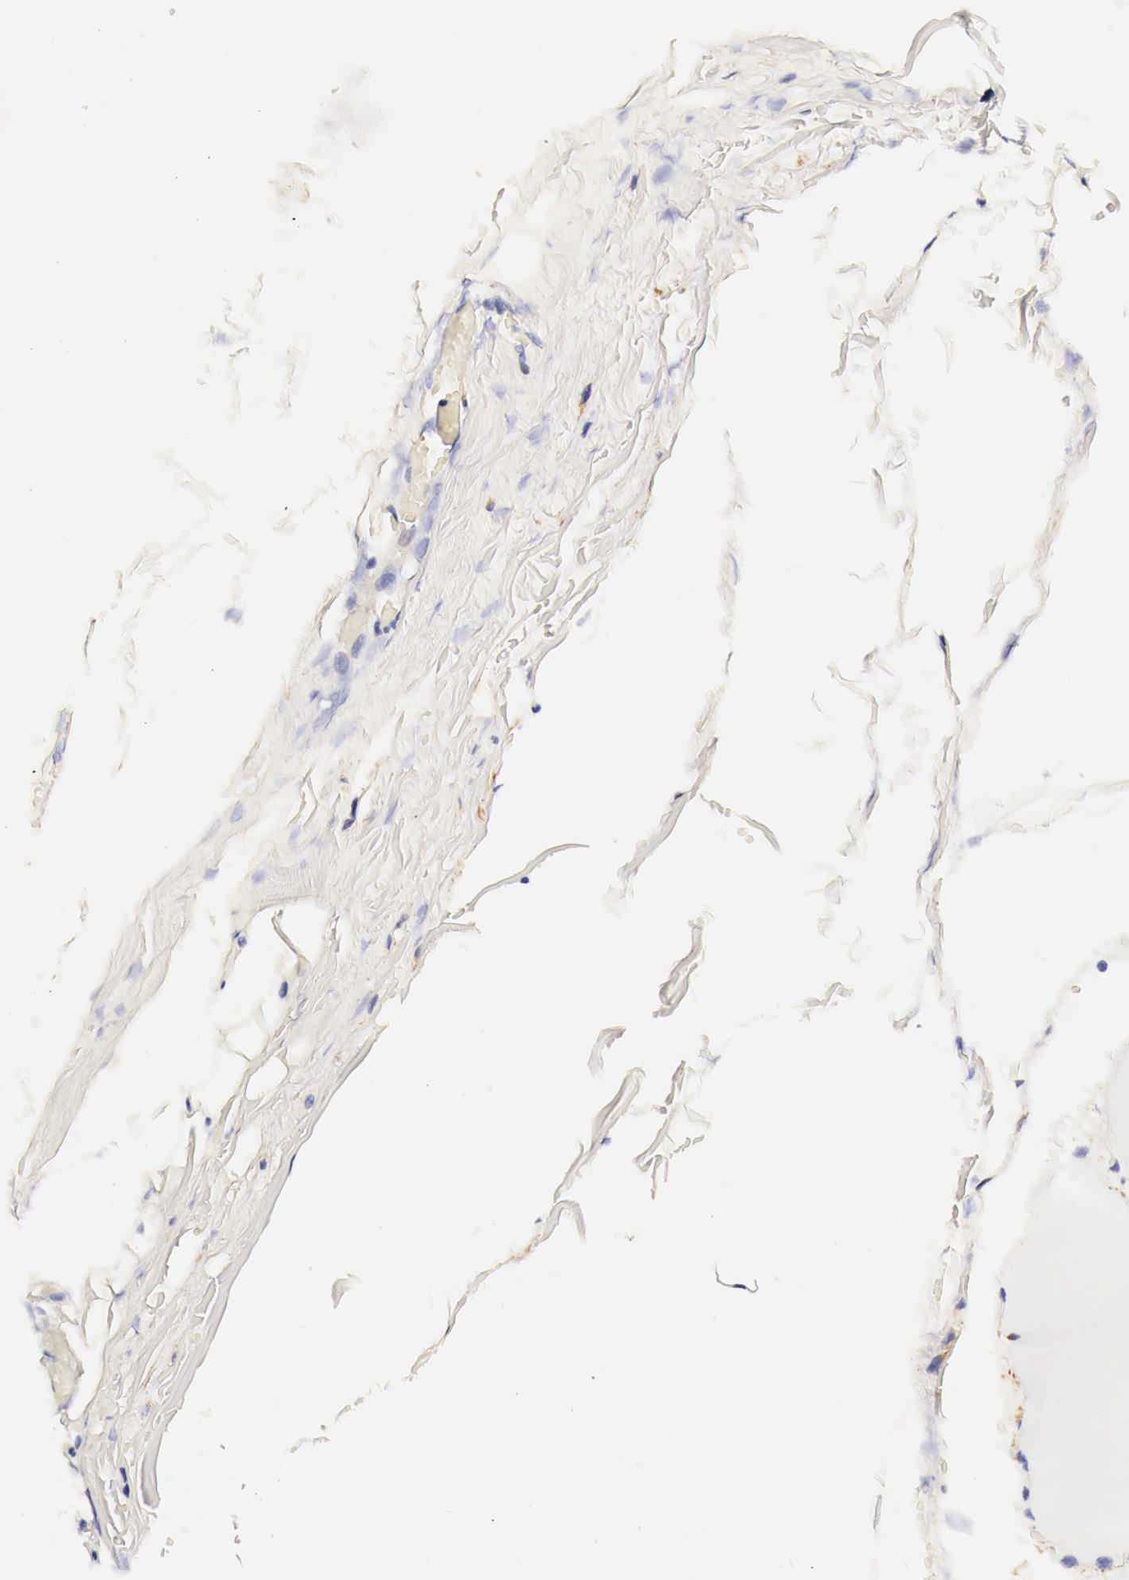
{"staining": {"intensity": "negative", "quantity": "none", "location": "none"}, "tissue": "skeletal muscle", "cell_type": "Myocytes", "image_type": "normal", "snomed": [{"axis": "morphology", "description": "Normal tissue, NOS"}, {"axis": "topography", "description": "Skeletal muscle"}], "caption": "The histopathology image demonstrates no staining of myocytes in unremarkable skeletal muscle.", "gene": "EGFR", "patient": {"sex": "male", "age": 71}}